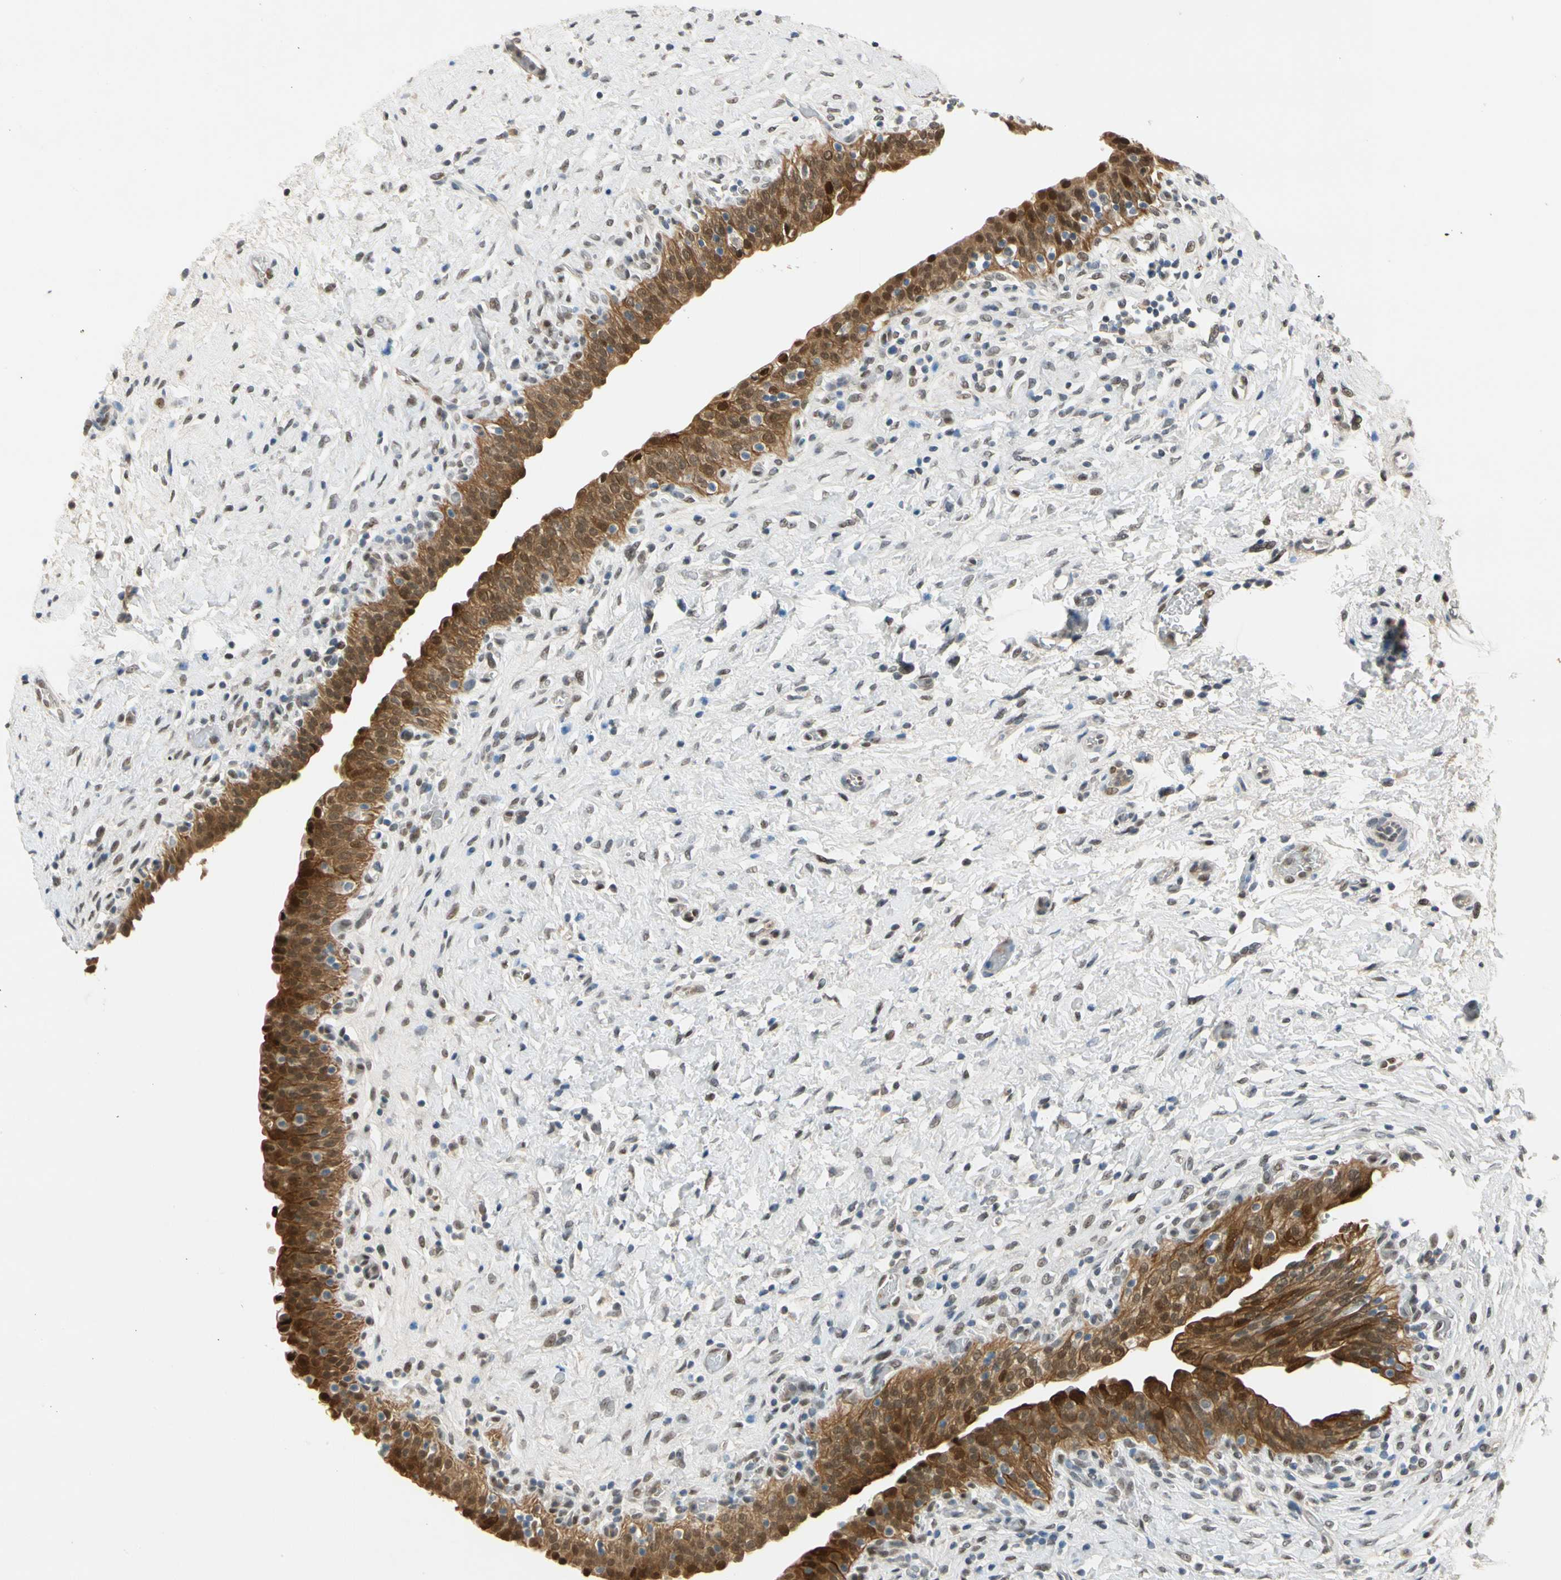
{"staining": {"intensity": "strong", "quantity": ">75%", "location": "cytoplasmic/membranous,nuclear"}, "tissue": "urinary bladder", "cell_type": "Urothelial cells", "image_type": "normal", "snomed": [{"axis": "morphology", "description": "Normal tissue, NOS"}, {"axis": "topography", "description": "Urinary bladder"}], "caption": "A micrograph showing strong cytoplasmic/membranous,nuclear expression in about >75% of urothelial cells in unremarkable urinary bladder, as visualized by brown immunohistochemical staining.", "gene": "RIOX2", "patient": {"sex": "male", "age": 51}}